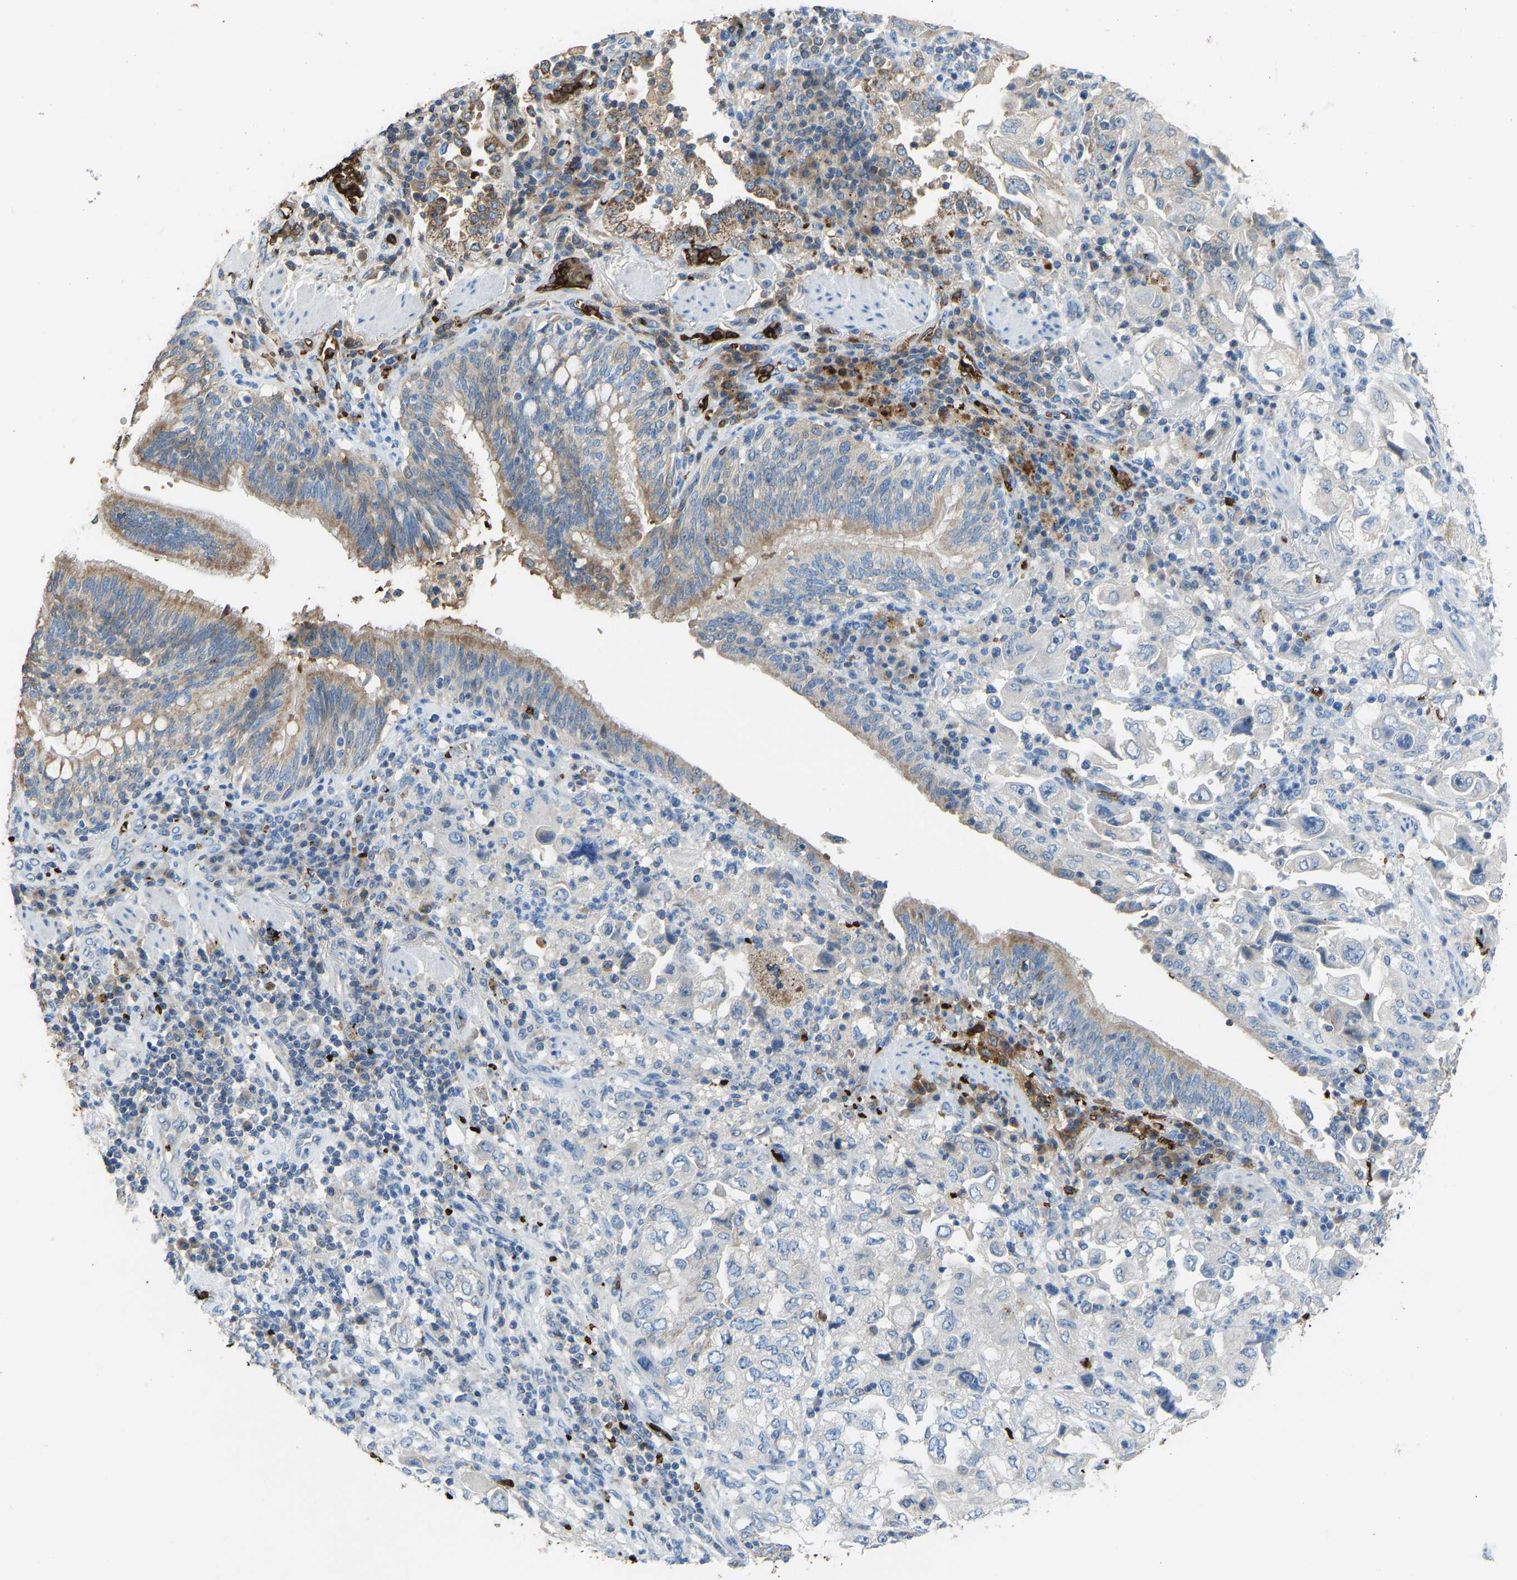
{"staining": {"intensity": "negative", "quantity": "none", "location": "none"}, "tissue": "lung cancer", "cell_type": "Tumor cells", "image_type": "cancer", "snomed": [{"axis": "morphology", "description": "Adenocarcinoma, NOS"}, {"axis": "topography", "description": "Lung"}], "caption": "Immunohistochemical staining of human lung adenocarcinoma exhibits no significant expression in tumor cells.", "gene": "PIGS", "patient": {"sex": "male", "age": 64}}